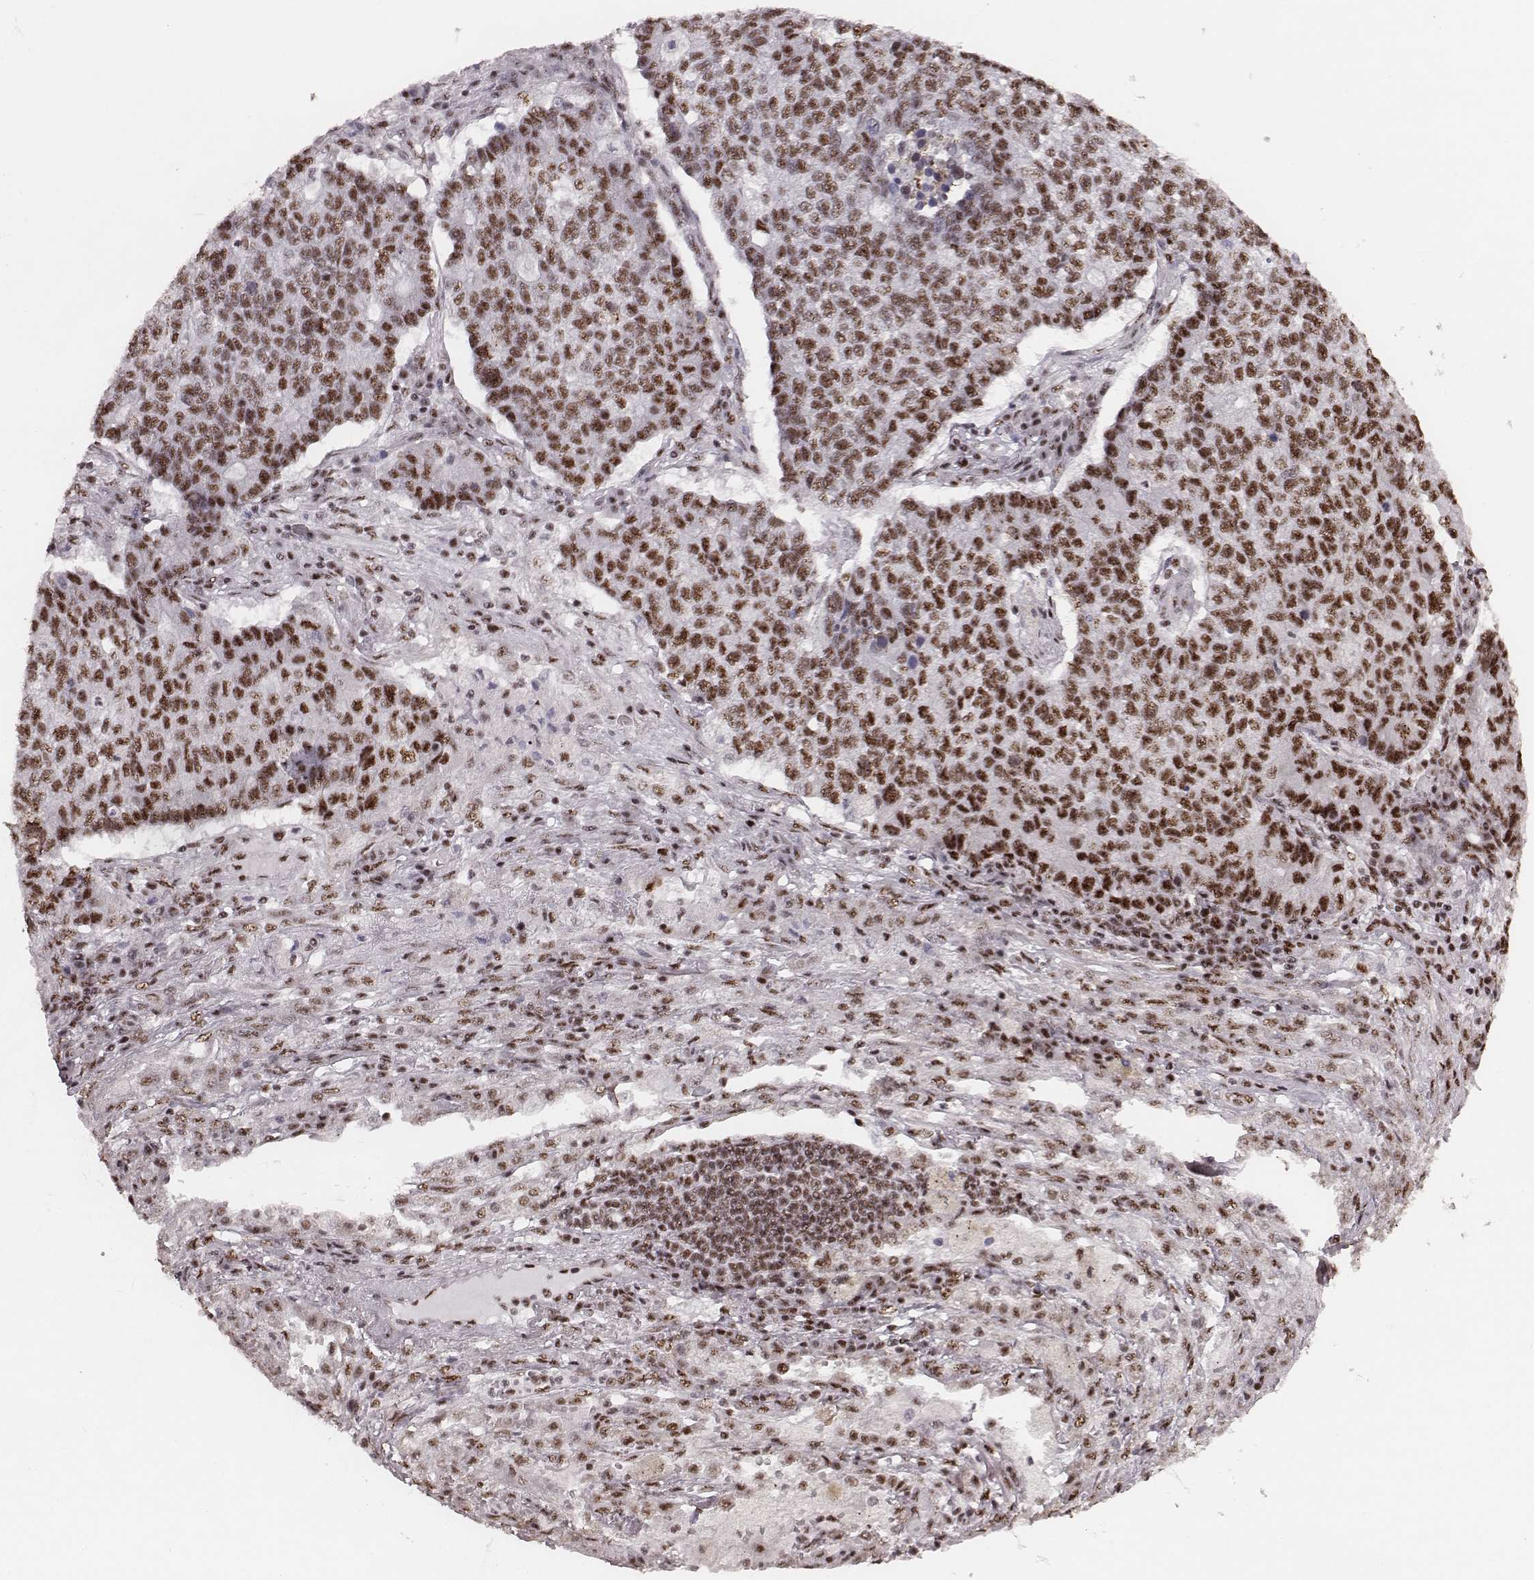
{"staining": {"intensity": "moderate", "quantity": ">75%", "location": "nuclear"}, "tissue": "lung cancer", "cell_type": "Tumor cells", "image_type": "cancer", "snomed": [{"axis": "morphology", "description": "Adenocarcinoma, NOS"}, {"axis": "topography", "description": "Lung"}], "caption": "Immunohistochemistry of human lung cancer displays medium levels of moderate nuclear expression in about >75% of tumor cells.", "gene": "LUC7L", "patient": {"sex": "male", "age": 57}}